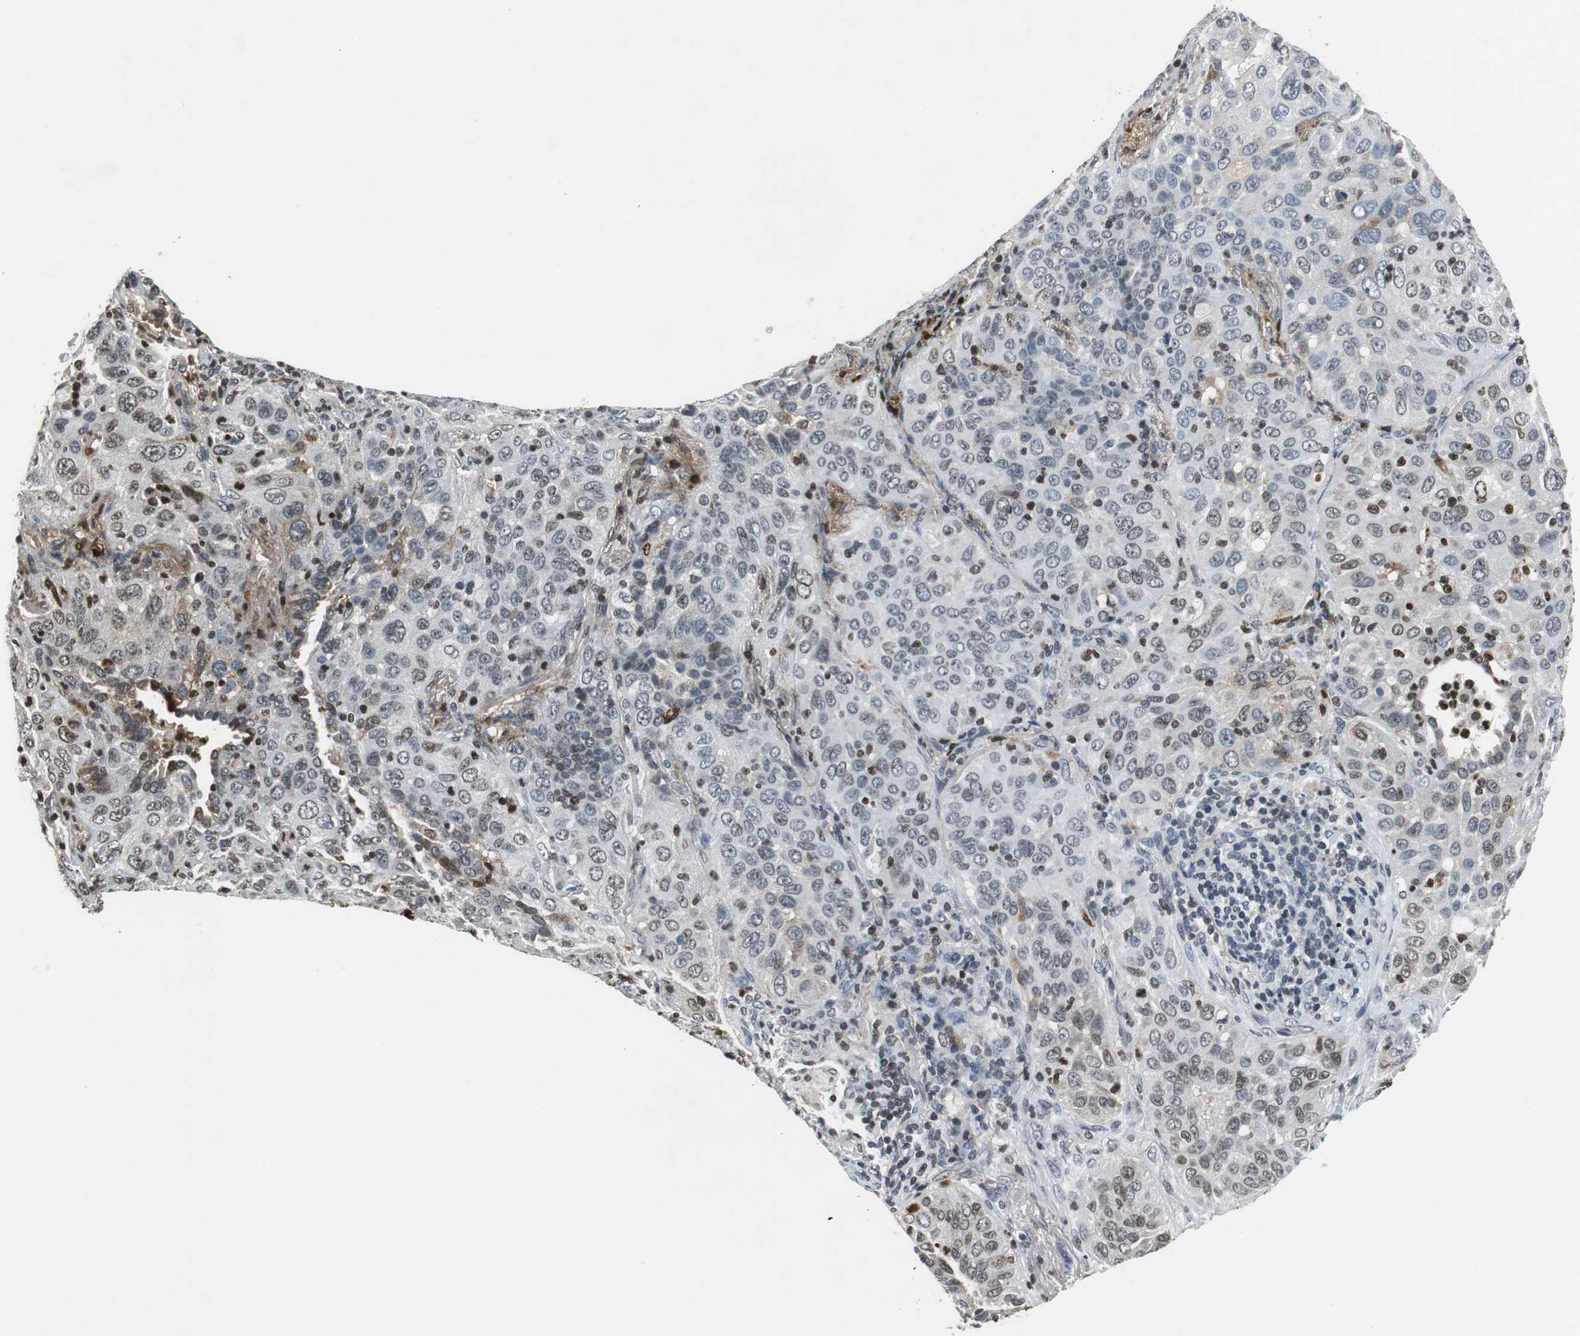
{"staining": {"intensity": "weak", "quantity": "25%-75%", "location": "nuclear"}, "tissue": "lung cancer", "cell_type": "Tumor cells", "image_type": "cancer", "snomed": [{"axis": "morphology", "description": "Squamous cell carcinoma, NOS"}, {"axis": "topography", "description": "Lung"}], "caption": "Immunohistochemistry (IHC) staining of lung squamous cell carcinoma, which exhibits low levels of weak nuclear staining in approximately 25%-75% of tumor cells indicating weak nuclear protein expression. The staining was performed using DAB (brown) for protein detection and nuclei were counterstained in hematoxylin (blue).", "gene": "ORM1", "patient": {"sex": "female", "age": 67}}